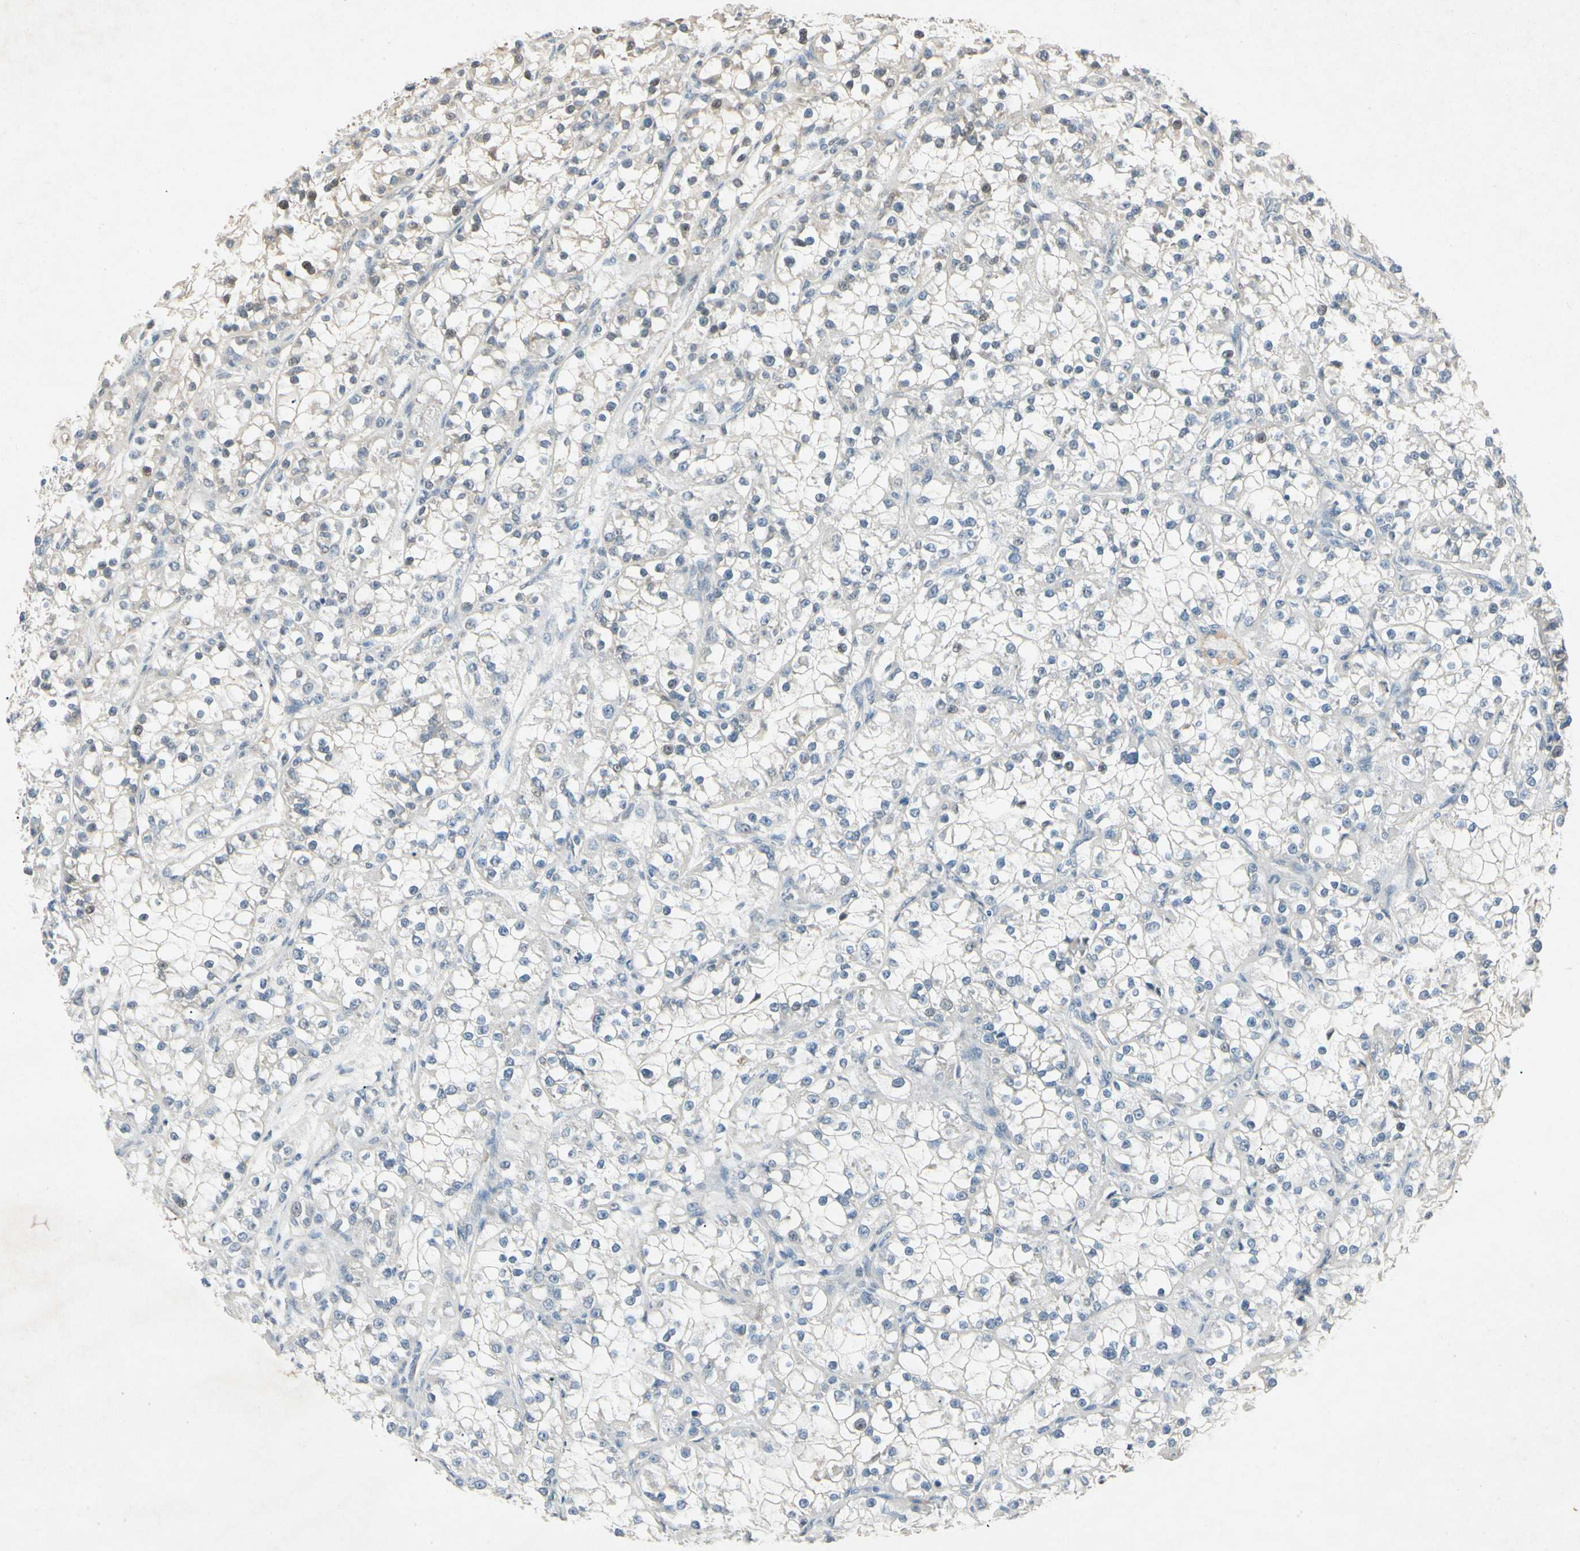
{"staining": {"intensity": "negative", "quantity": "none", "location": "none"}, "tissue": "renal cancer", "cell_type": "Tumor cells", "image_type": "cancer", "snomed": [{"axis": "morphology", "description": "Adenocarcinoma, NOS"}, {"axis": "topography", "description": "Kidney"}], "caption": "High magnification brightfield microscopy of adenocarcinoma (renal) stained with DAB (3,3'-diaminobenzidine) (brown) and counterstained with hematoxylin (blue): tumor cells show no significant staining. (DAB (3,3'-diaminobenzidine) IHC visualized using brightfield microscopy, high magnification).", "gene": "HSPA1B", "patient": {"sex": "female", "age": 52}}